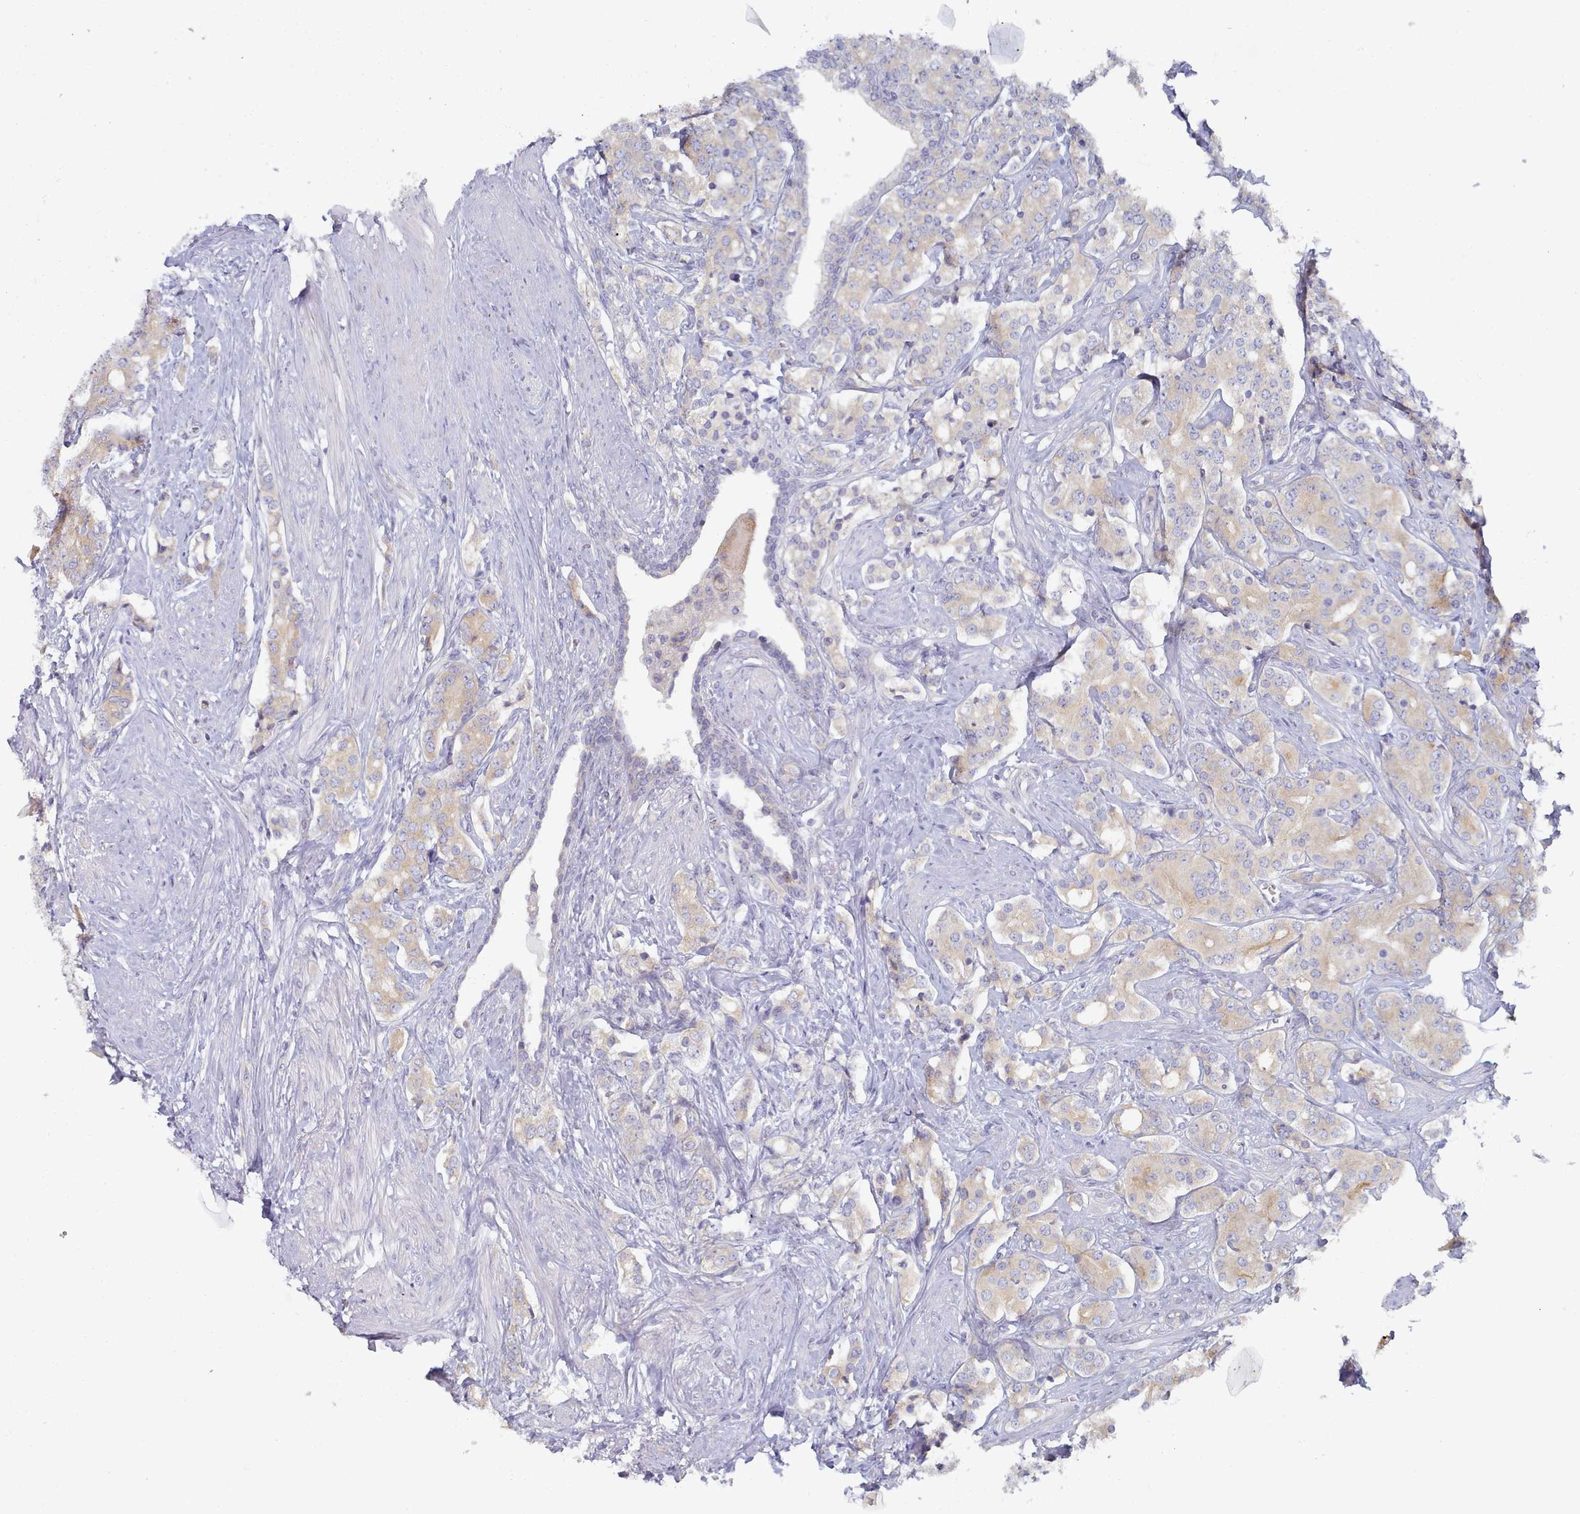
{"staining": {"intensity": "weak", "quantity": "25%-75%", "location": "cytoplasmic/membranous"}, "tissue": "prostate cancer", "cell_type": "Tumor cells", "image_type": "cancer", "snomed": [{"axis": "morphology", "description": "Adenocarcinoma, High grade"}, {"axis": "topography", "description": "Prostate"}], "caption": "An immunohistochemistry histopathology image of neoplastic tissue is shown. Protein staining in brown shows weak cytoplasmic/membranous positivity in adenocarcinoma (high-grade) (prostate) within tumor cells.", "gene": "TYW1B", "patient": {"sex": "male", "age": 62}}